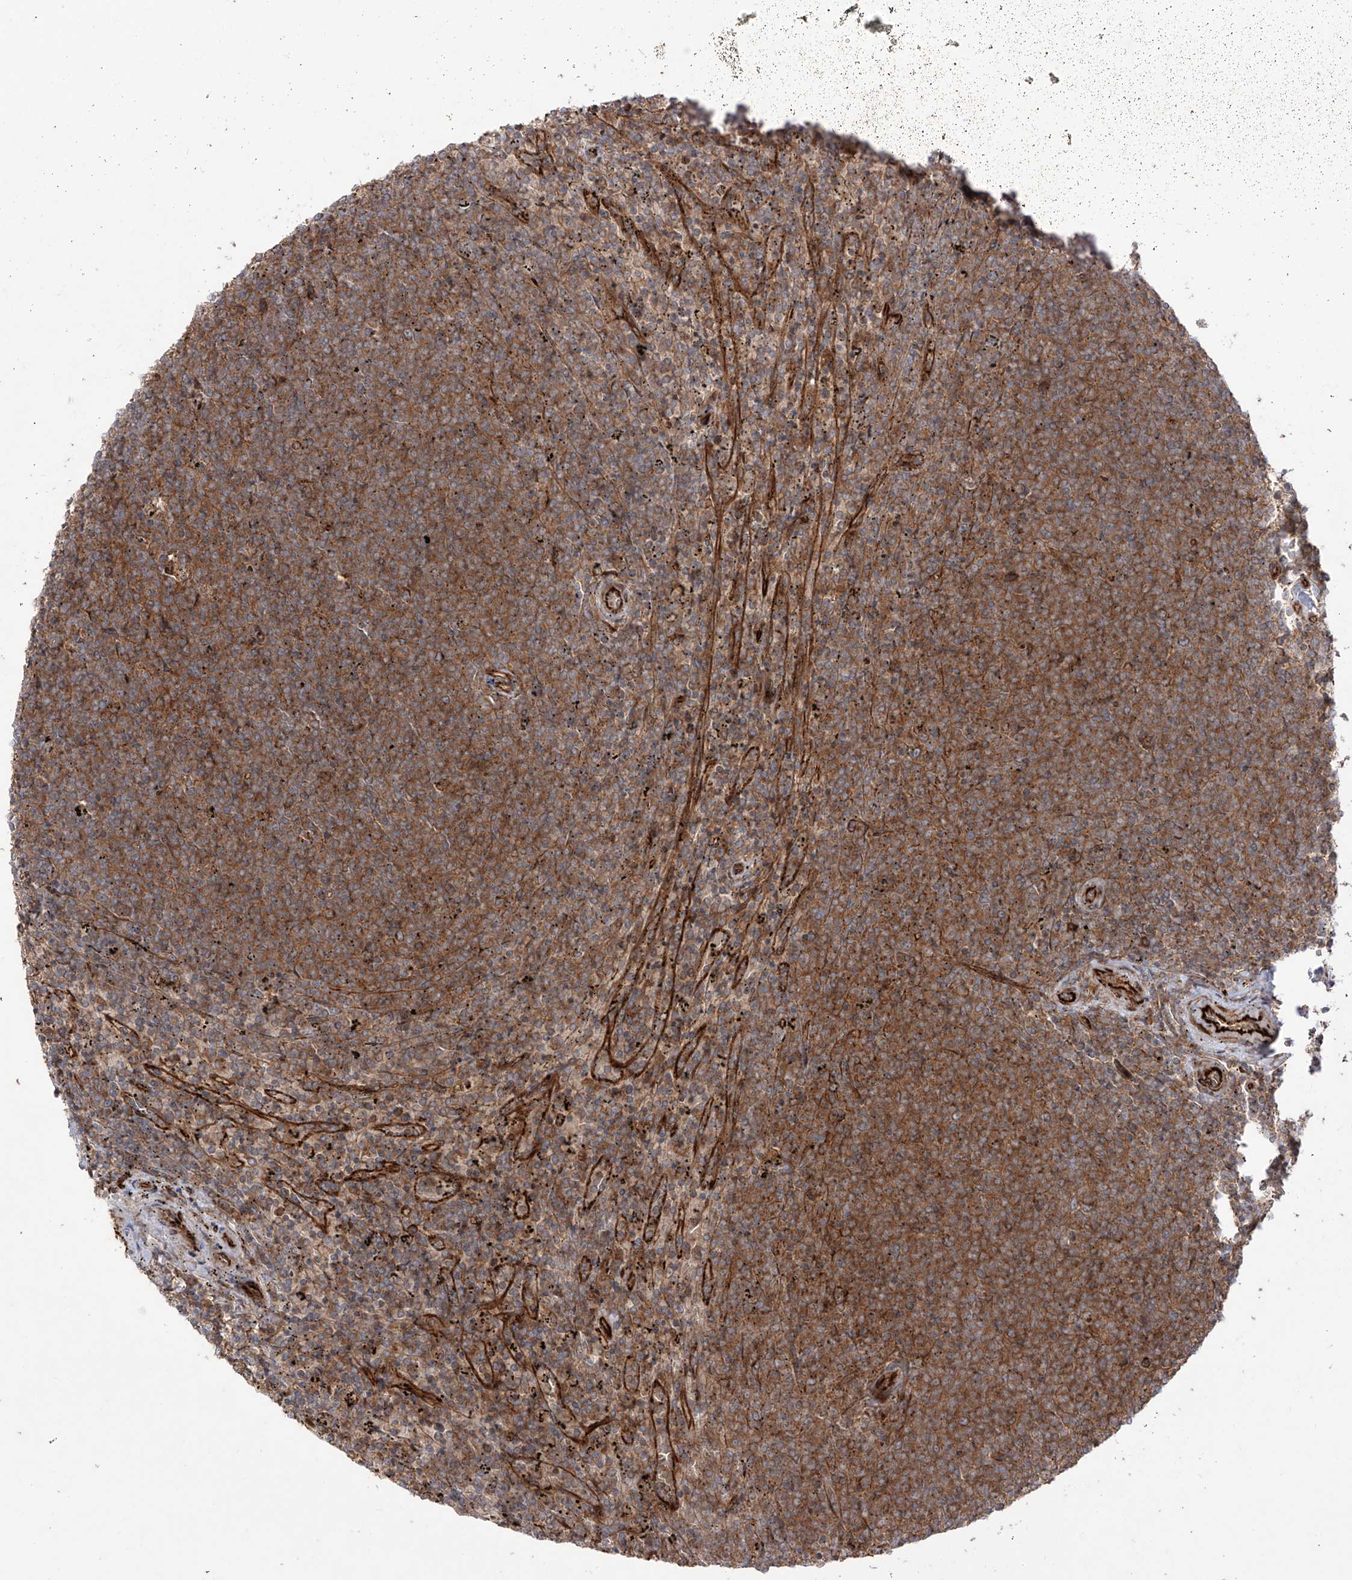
{"staining": {"intensity": "moderate", "quantity": ">75%", "location": "cytoplasmic/membranous"}, "tissue": "lymphoma", "cell_type": "Tumor cells", "image_type": "cancer", "snomed": [{"axis": "morphology", "description": "Malignant lymphoma, non-Hodgkin's type, Low grade"}, {"axis": "topography", "description": "Spleen"}], "caption": "Tumor cells display medium levels of moderate cytoplasmic/membranous positivity in about >75% of cells in lymphoma. (DAB (3,3'-diaminobenzidine) = brown stain, brightfield microscopy at high magnification).", "gene": "YKT6", "patient": {"sex": "female", "age": 50}}